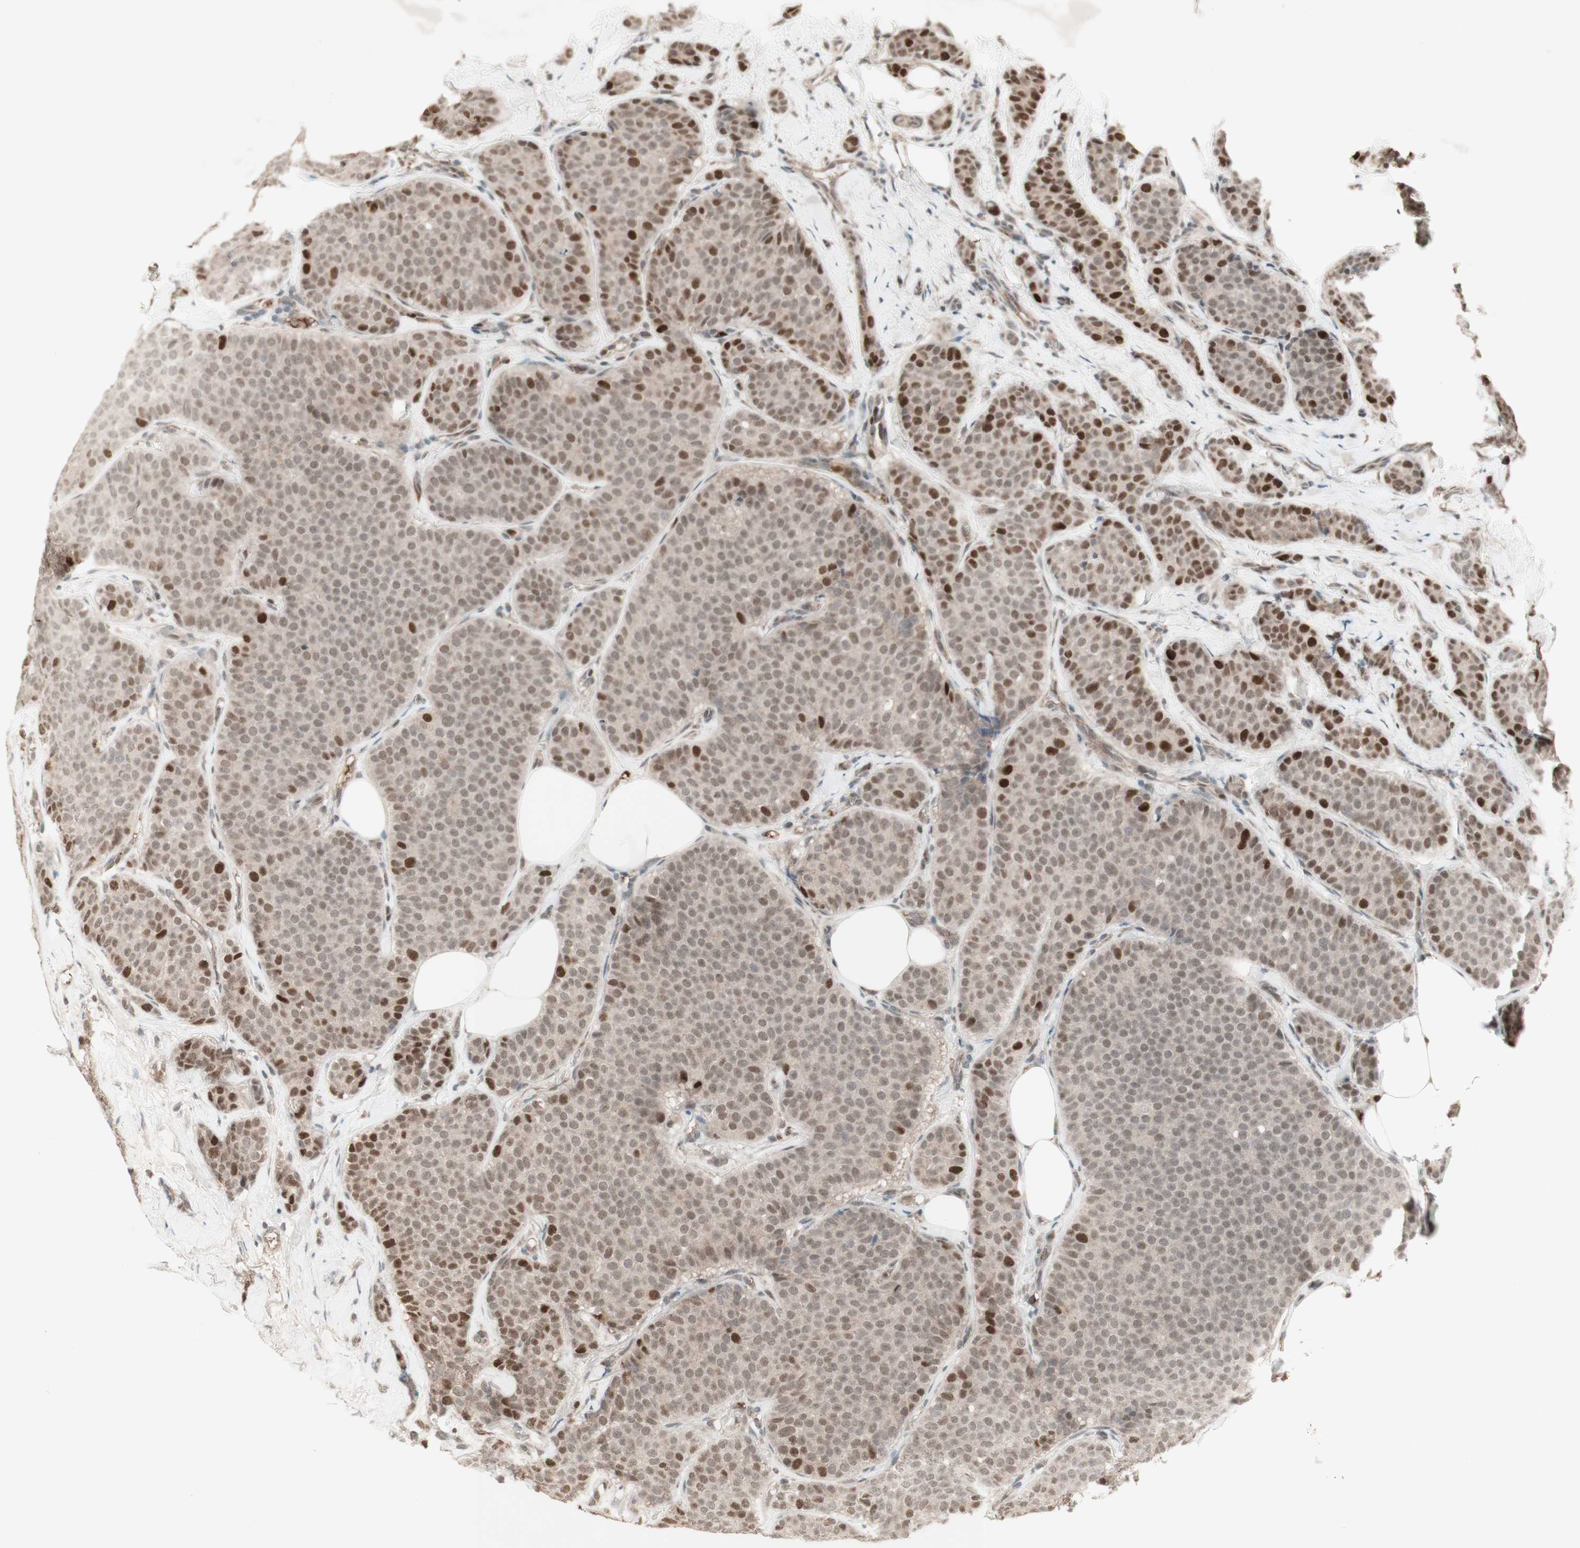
{"staining": {"intensity": "strong", "quantity": "<25%", "location": "cytoplasmic/membranous,nuclear"}, "tissue": "breast cancer", "cell_type": "Tumor cells", "image_type": "cancer", "snomed": [{"axis": "morphology", "description": "Lobular carcinoma"}, {"axis": "topography", "description": "Skin"}, {"axis": "topography", "description": "Breast"}], "caption": "A medium amount of strong cytoplasmic/membranous and nuclear staining is present in approximately <25% of tumor cells in breast cancer tissue.", "gene": "MSH6", "patient": {"sex": "female", "age": 46}}